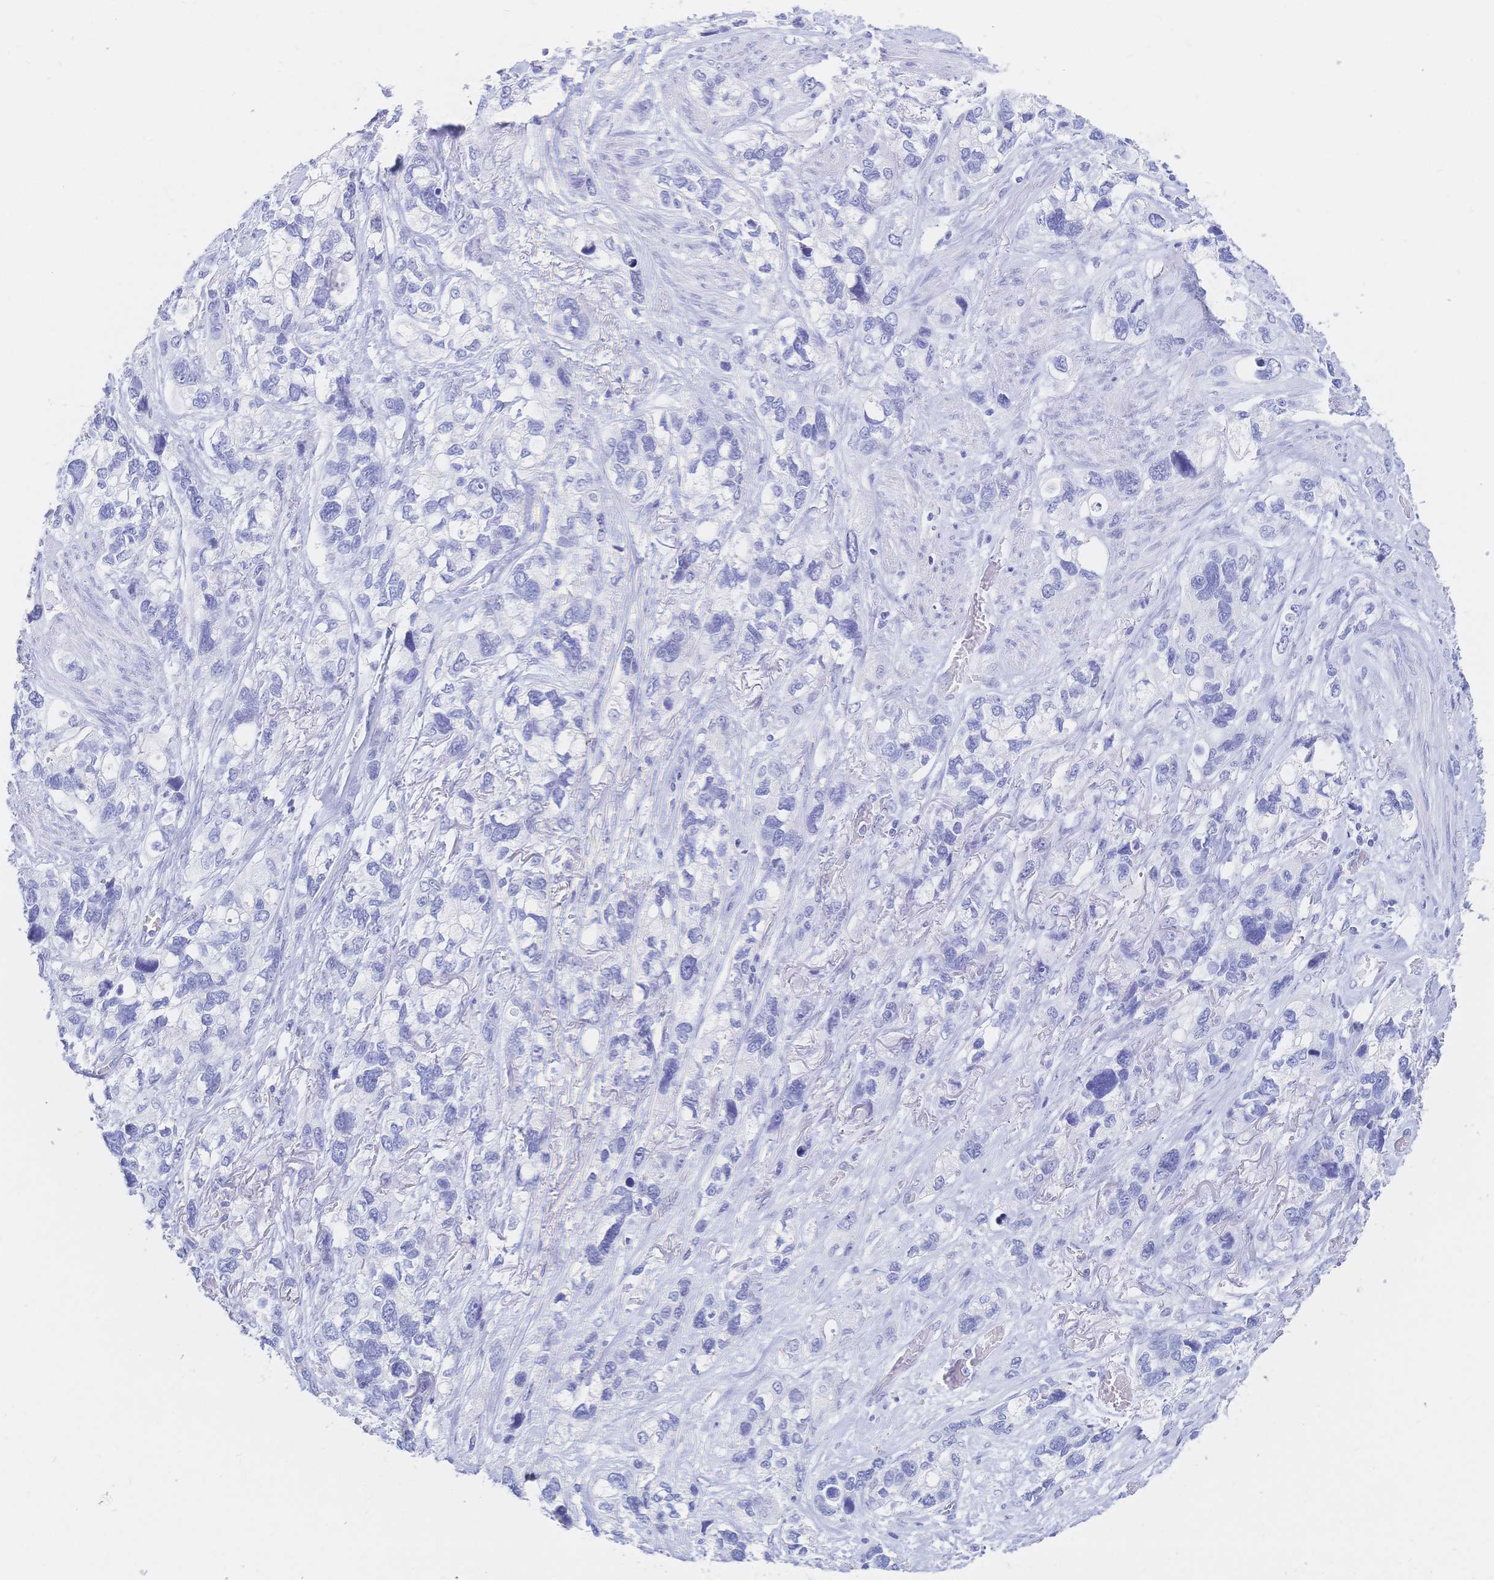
{"staining": {"intensity": "negative", "quantity": "none", "location": "none"}, "tissue": "stomach cancer", "cell_type": "Tumor cells", "image_type": "cancer", "snomed": [{"axis": "morphology", "description": "Adenocarcinoma, NOS"}, {"axis": "topography", "description": "Stomach, upper"}], "caption": "An image of human adenocarcinoma (stomach) is negative for staining in tumor cells.", "gene": "MEP1B", "patient": {"sex": "female", "age": 81}}